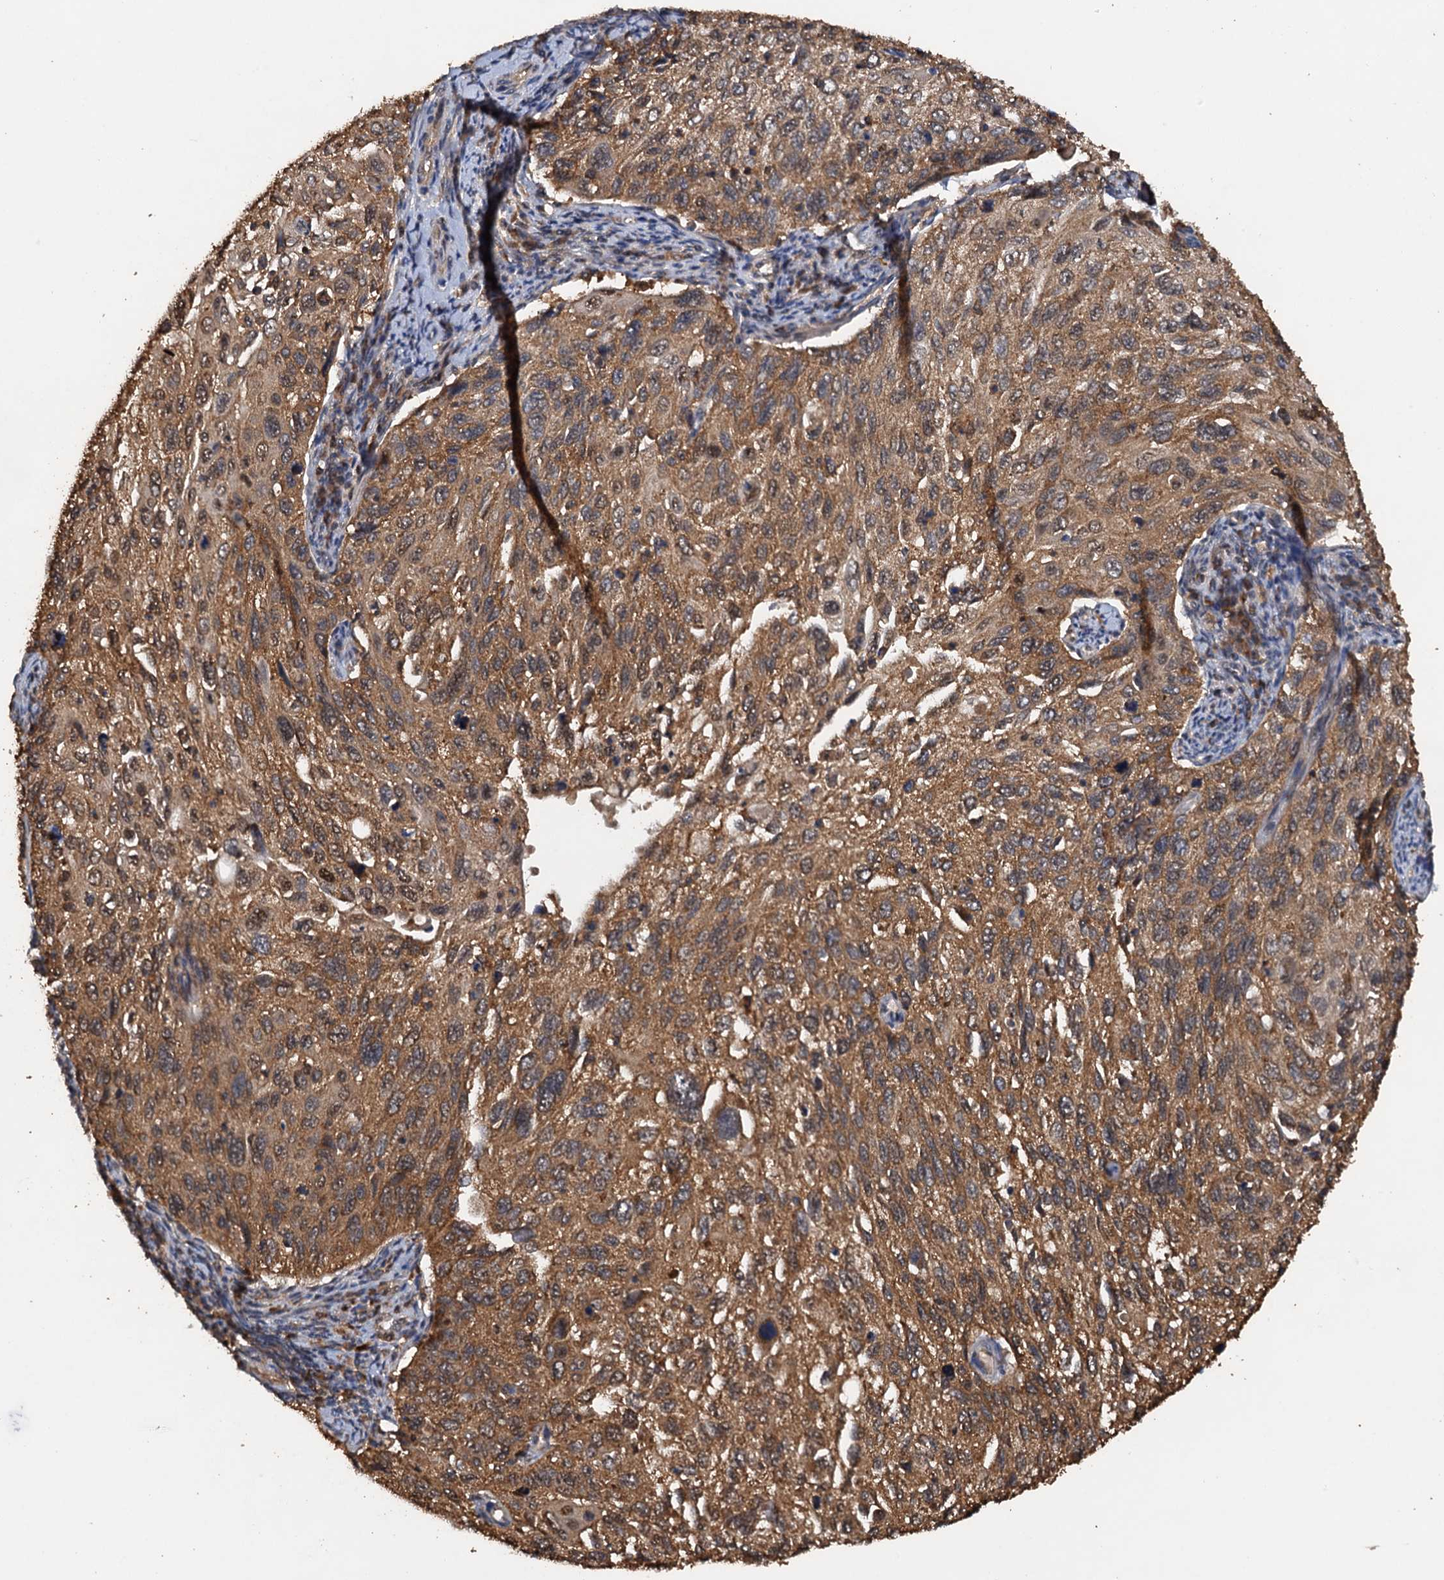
{"staining": {"intensity": "moderate", "quantity": ">75%", "location": "cytoplasmic/membranous"}, "tissue": "cervical cancer", "cell_type": "Tumor cells", "image_type": "cancer", "snomed": [{"axis": "morphology", "description": "Squamous cell carcinoma, NOS"}, {"axis": "topography", "description": "Cervix"}], "caption": "A medium amount of moderate cytoplasmic/membranous positivity is present in approximately >75% of tumor cells in squamous cell carcinoma (cervical) tissue.", "gene": "PSMD9", "patient": {"sex": "female", "age": 70}}